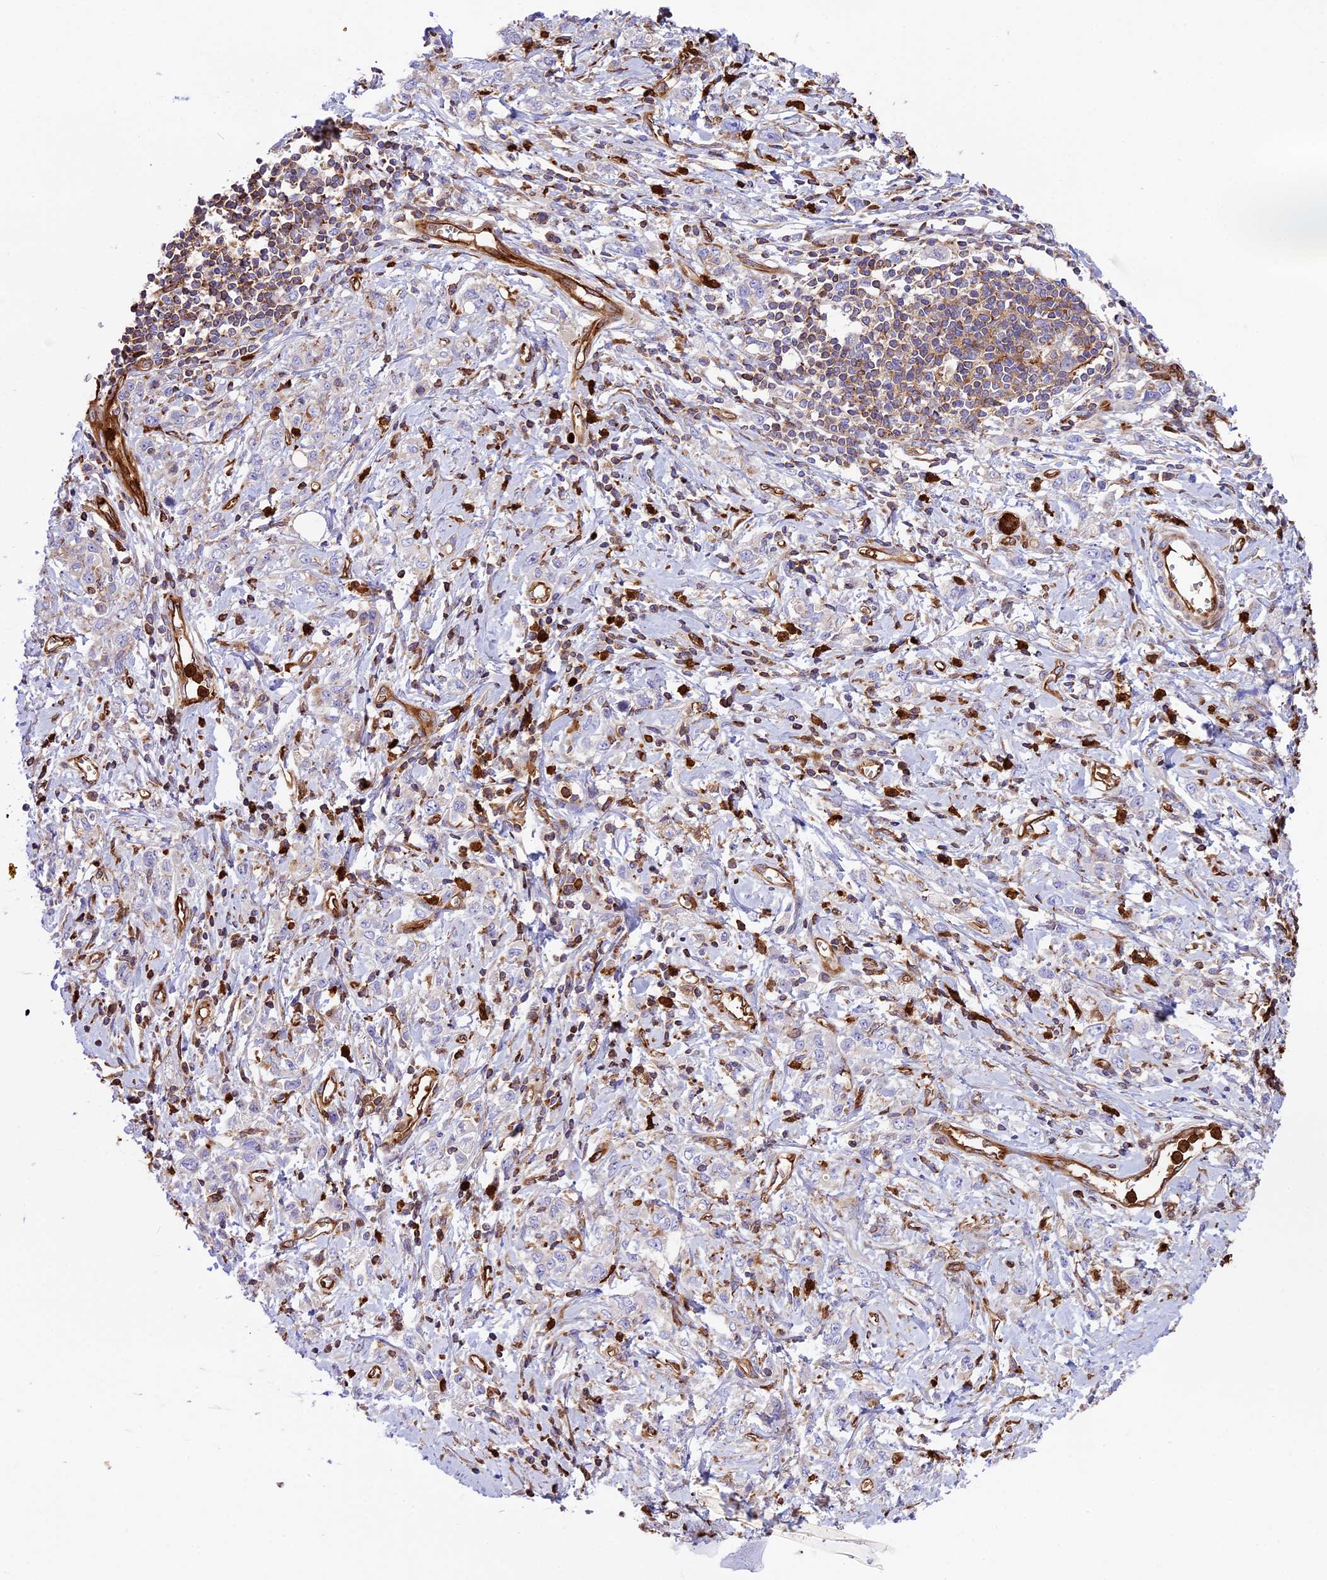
{"staining": {"intensity": "negative", "quantity": "none", "location": "none"}, "tissue": "stomach cancer", "cell_type": "Tumor cells", "image_type": "cancer", "snomed": [{"axis": "morphology", "description": "Adenocarcinoma, NOS"}, {"axis": "topography", "description": "Stomach"}], "caption": "An image of human stomach cancer (adenocarcinoma) is negative for staining in tumor cells.", "gene": "CD99L2", "patient": {"sex": "female", "age": 76}}